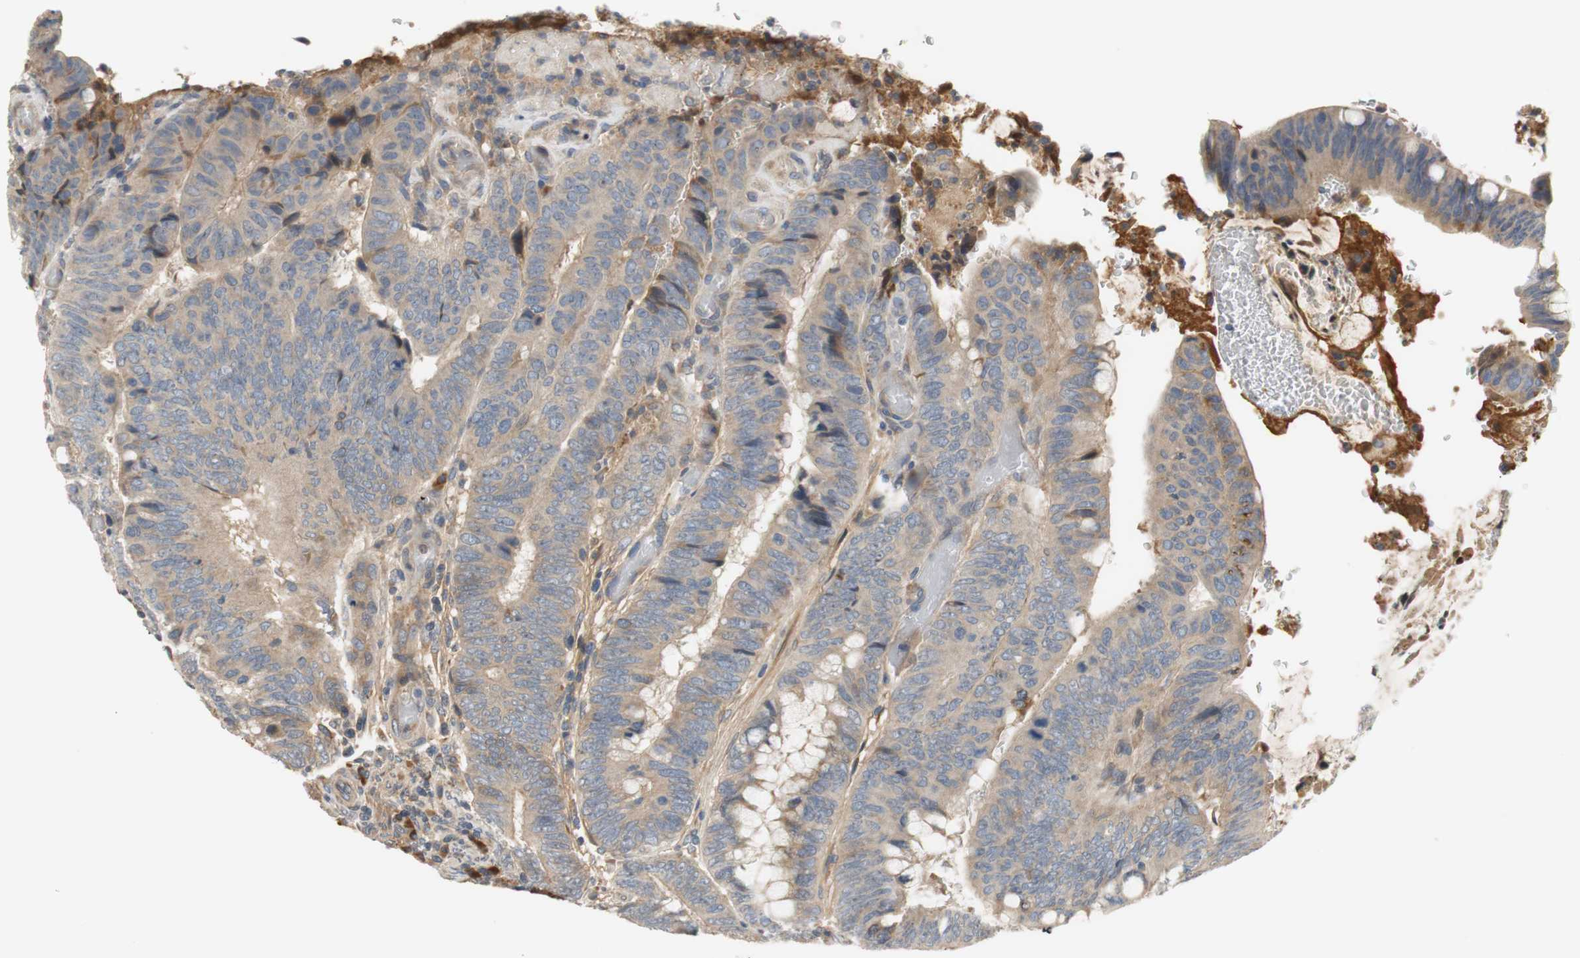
{"staining": {"intensity": "weak", "quantity": ">75%", "location": "cytoplasmic/membranous"}, "tissue": "colorectal cancer", "cell_type": "Tumor cells", "image_type": "cancer", "snomed": [{"axis": "morphology", "description": "Normal tissue, NOS"}, {"axis": "morphology", "description": "Adenocarcinoma, NOS"}, {"axis": "topography", "description": "Rectum"}, {"axis": "topography", "description": "Peripheral nerve tissue"}], "caption": "Human colorectal cancer (adenocarcinoma) stained with a brown dye demonstrates weak cytoplasmic/membranous positive staining in about >75% of tumor cells.", "gene": "C4A", "patient": {"sex": "male", "age": 92}}